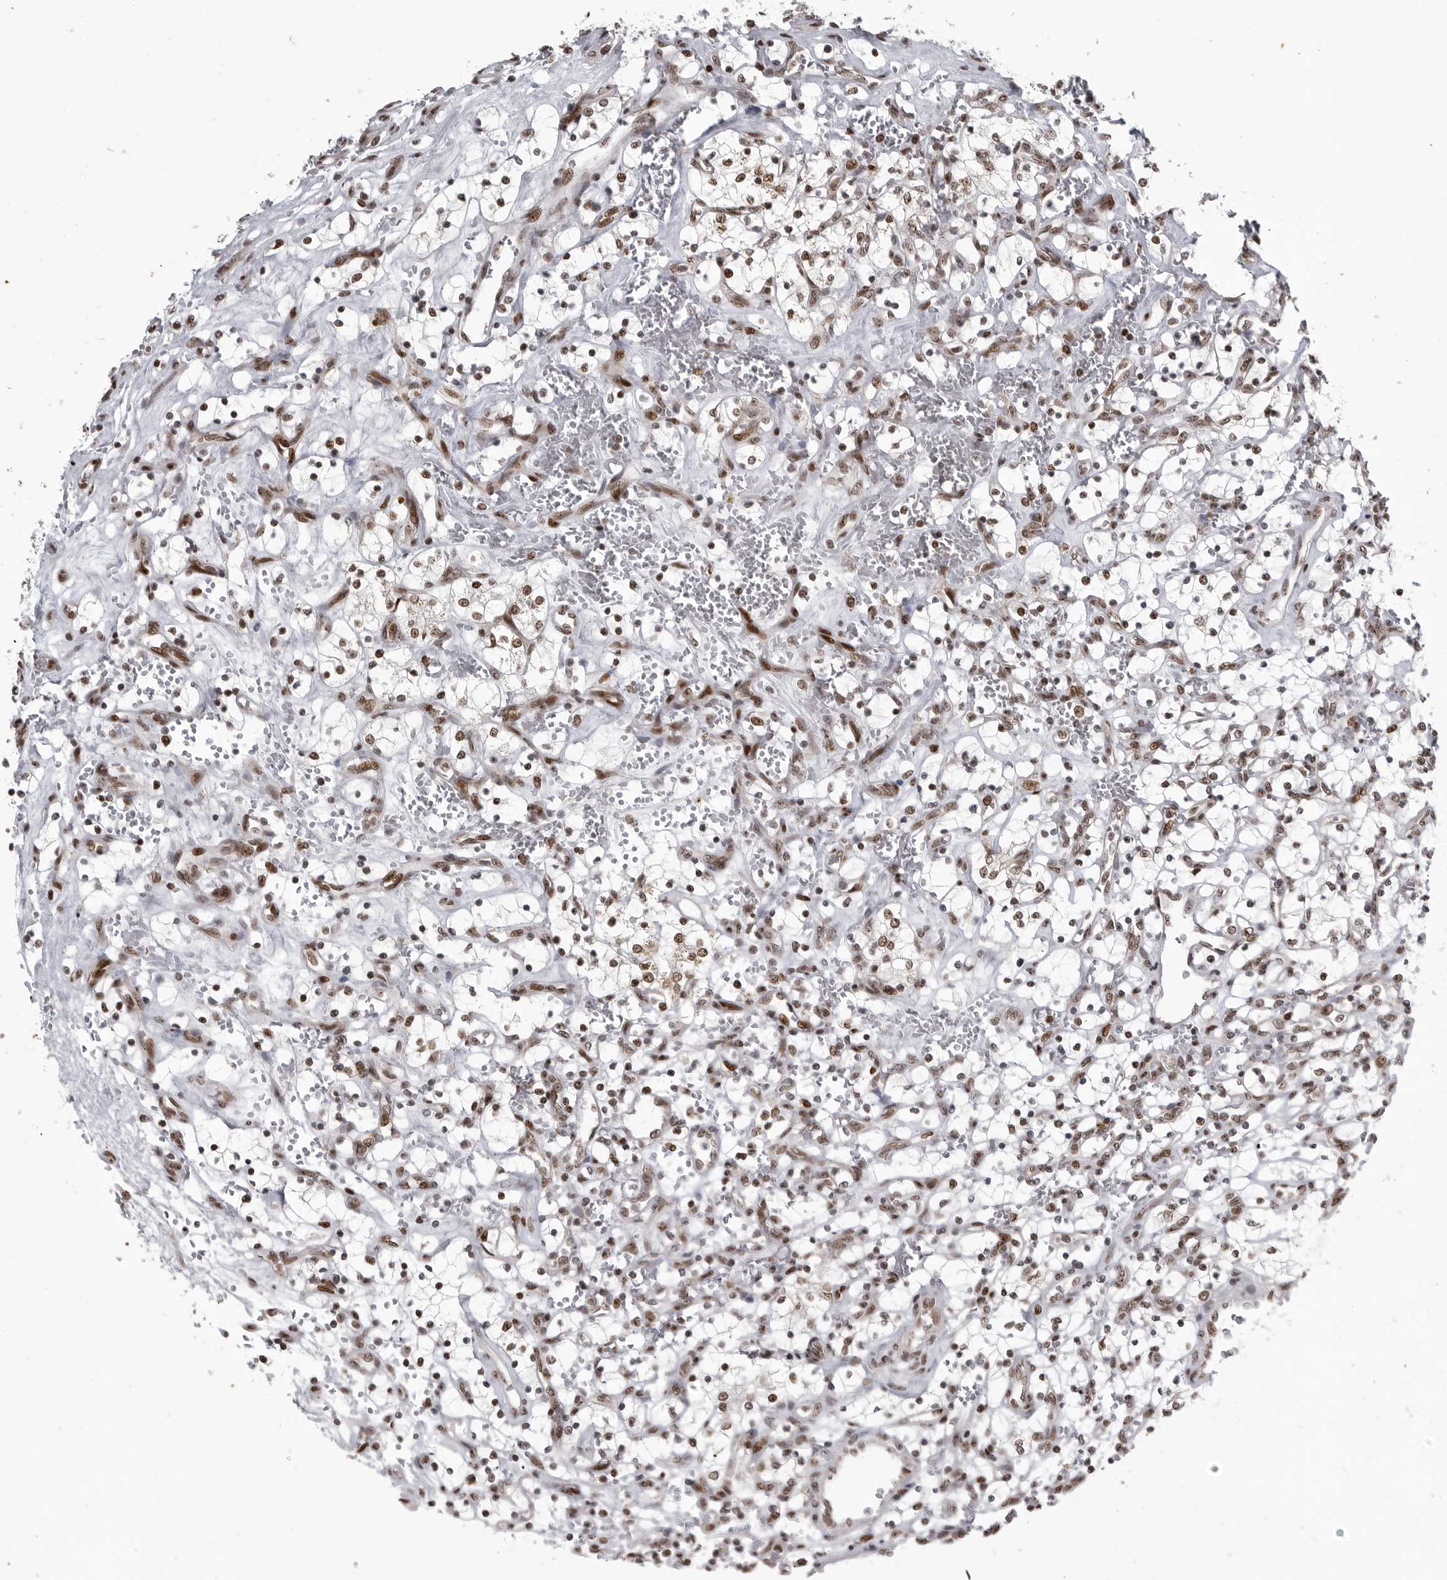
{"staining": {"intensity": "moderate", "quantity": ">75%", "location": "nuclear"}, "tissue": "renal cancer", "cell_type": "Tumor cells", "image_type": "cancer", "snomed": [{"axis": "morphology", "description": "Adenocarcinoma, NOS"}, {"axis": "topography", "description": "Kidney"}], "caption": "This micrograph reveals adenocarcinoma (renal) stained with immunohistochemistry (IHC) to label a protein in brown. The nuclear of tumor cells show moderate positivity for the protein. Nuclei are counter-stained blue.", "gene": "YAF2", "patient": {"sex": "female", "age": 69}}